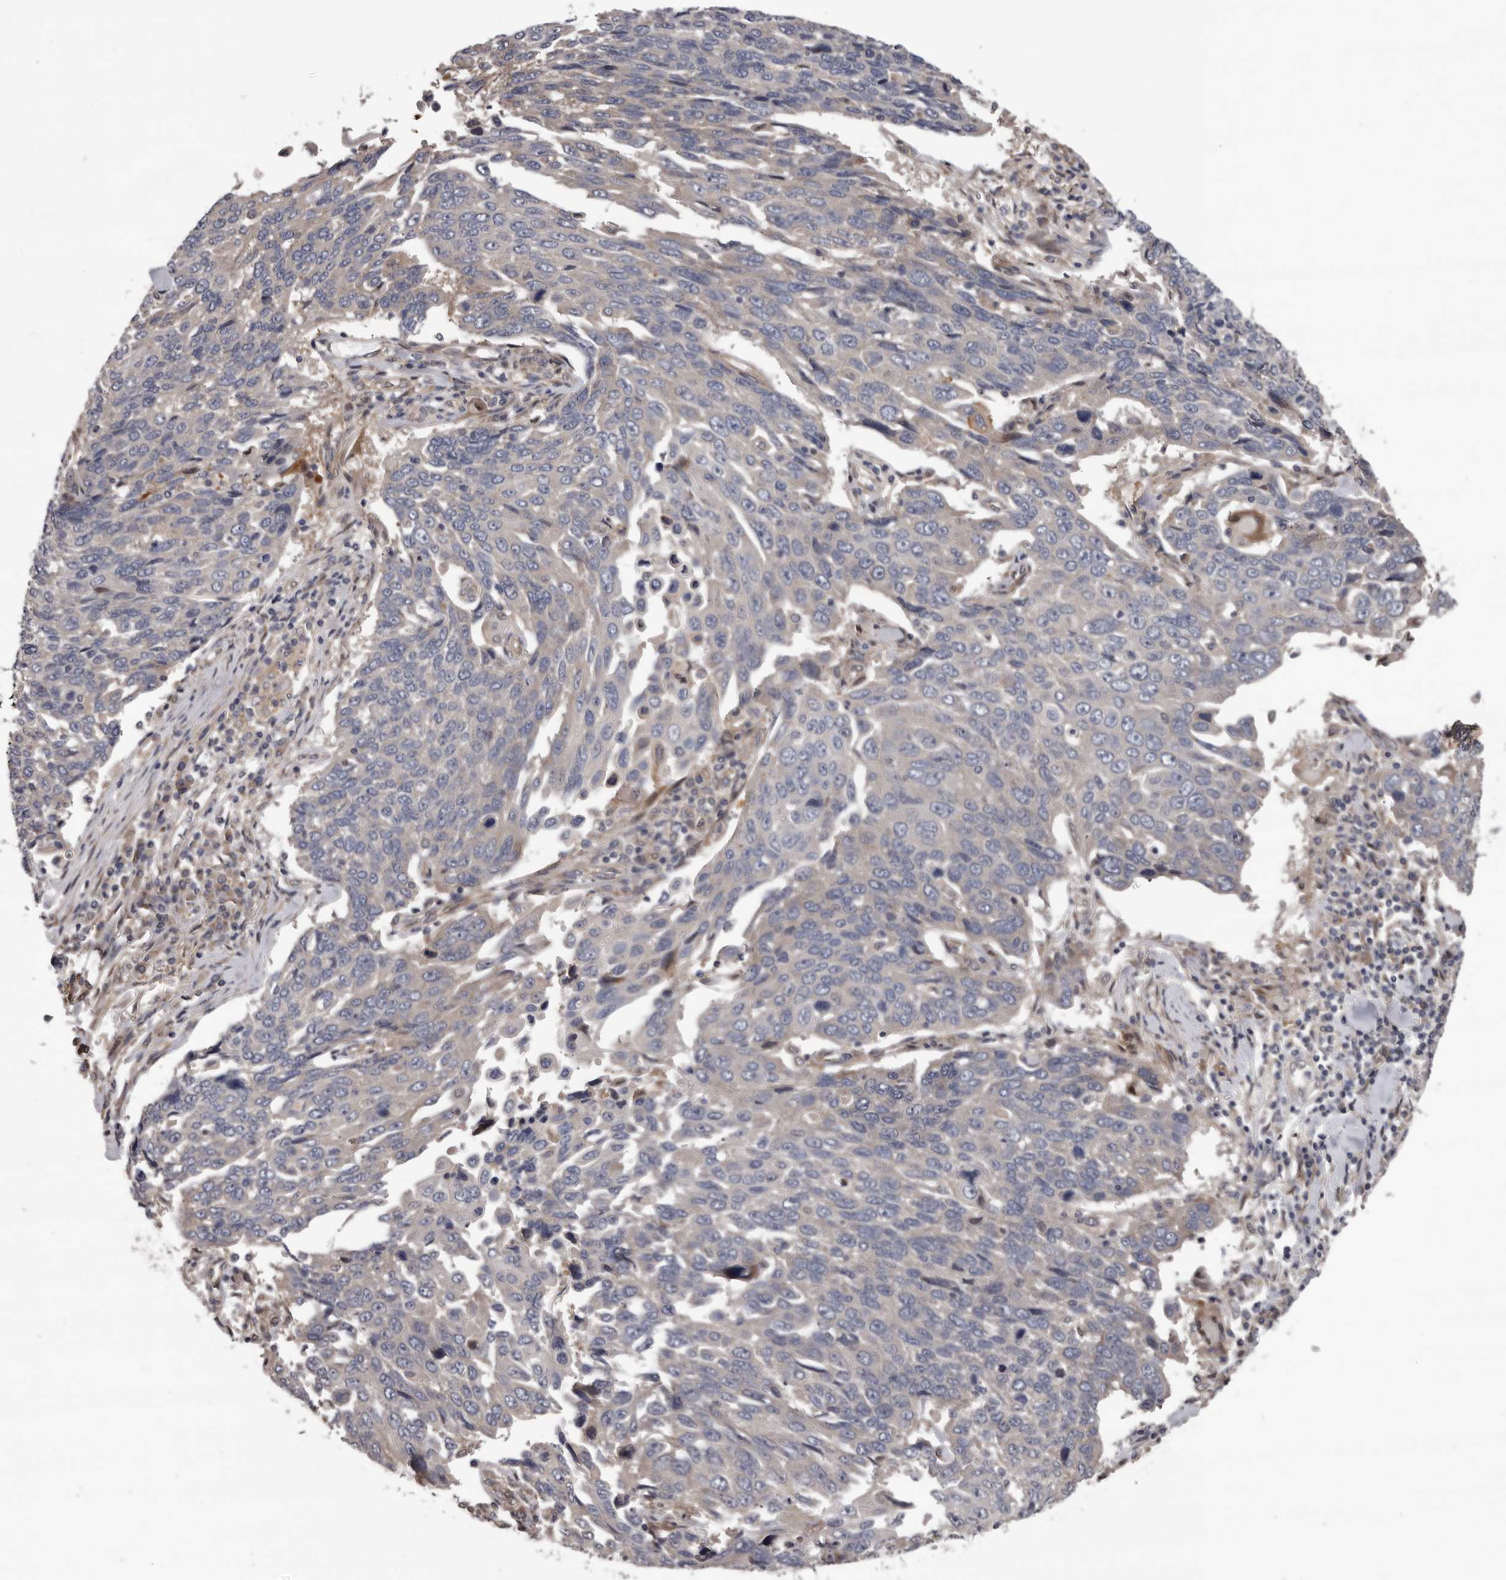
{"staining": {"intensity": "negative", "quantity": "none", "location": "none"}, "tissue": "lung cancer", "cell_type": "Tumor cells", "image_type": "cancer", "snomed": [{"axis": "morphology", "description": "Squamous cell carcinoma, NOS"}, {"axis": "topography", "description": "Lung"}], "caption": "Lung cancer (squamous cell carcinoma) was stained to show a protein in brown. There is no significant staining in tumor cells. (Brightfield microscopy of DAB immunohistochemistry at high magnification).", "gene": "PRKD1", "patient": {"sex": "male", "age": 66}}